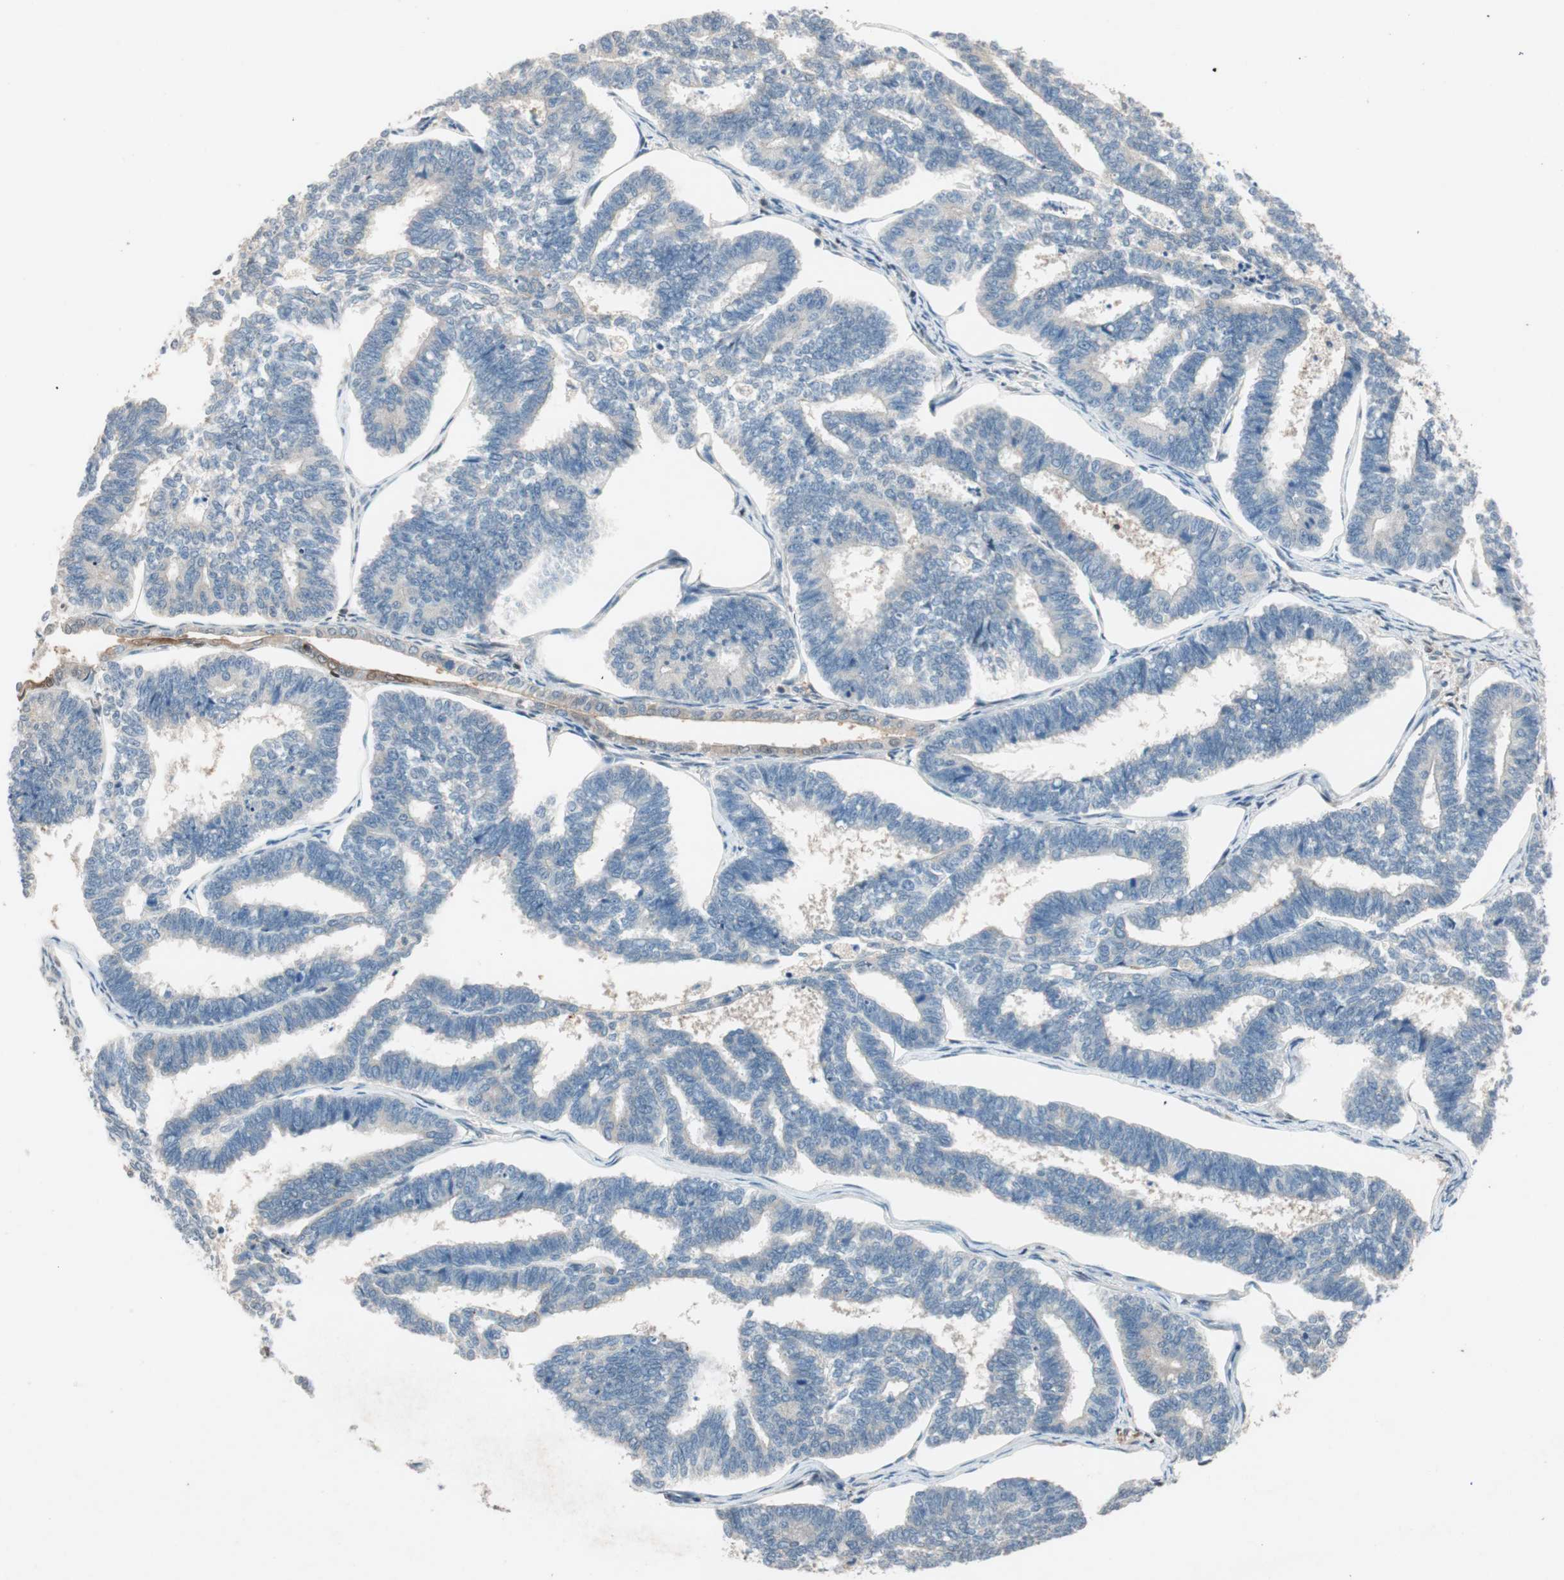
{"staining": {"intensity": "negative", "quantity": "none", "location": "none"}, "tissue": "endometrial cancer", "cell_type": "Tumor cells", "image_type": "cancer", "snomed": [{"axis": "morphology", "description": "Adenocarcinoma, NOS"}, {"axis": "topography", "description": "Endometrium"}], "caption": "Human adenocarcinoma (endometrial) stained for a protein using immunohistochemistry exhibits no positivity in tumor cells.", "gene": "SERPINB5", "patient": {"sex": "female", "age": 70}}